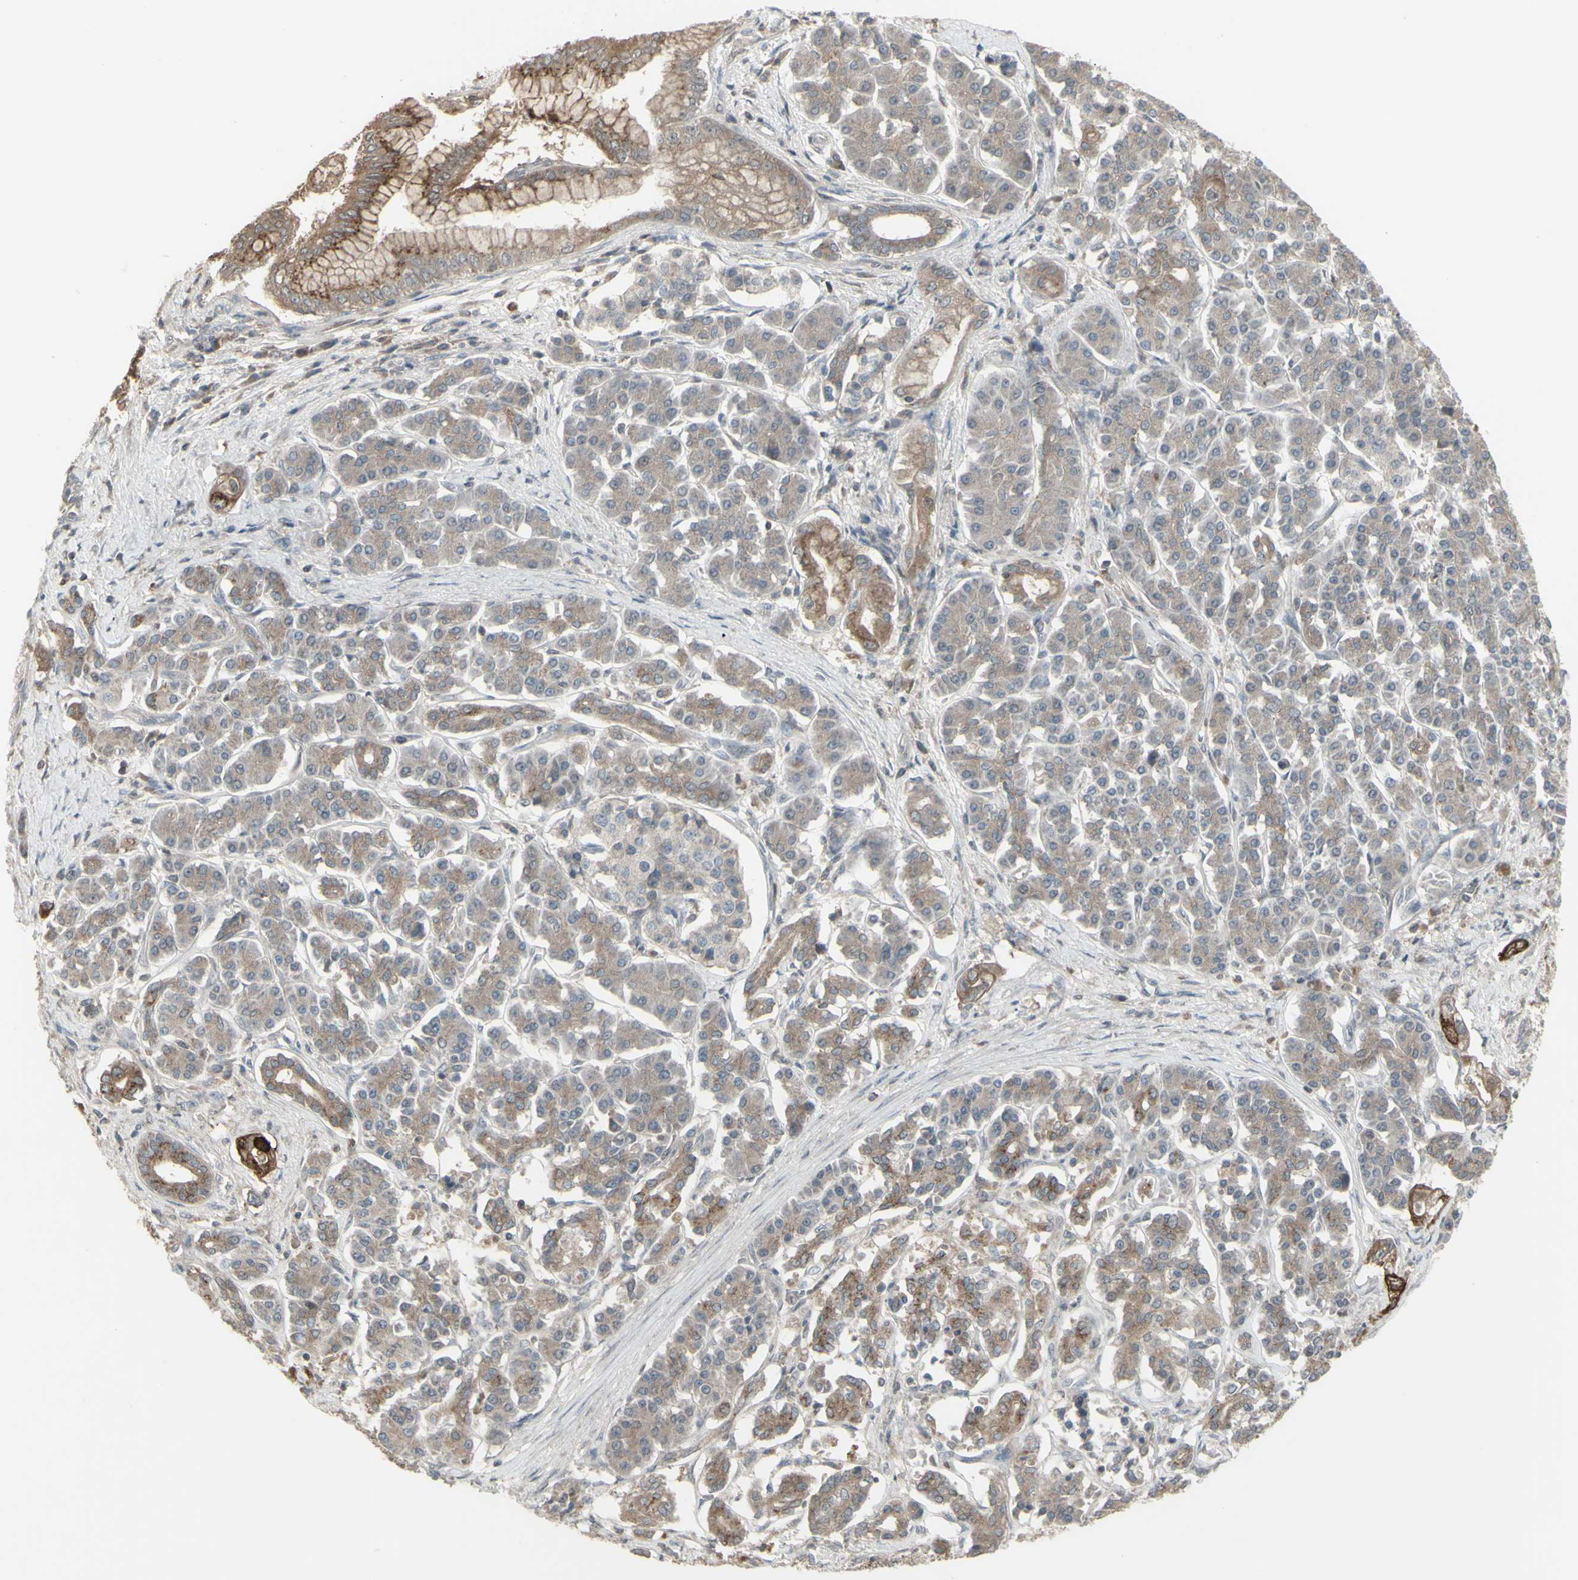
{"staining": {"intensity": "moderate", "quantity": "25%-75%", "location": "none"}, "tissue": "pancreatic cancer", "cell_type": "Tumor cells", "image_type": "cancer", "snomed": [{"axis": "morphology", "description": "Normal tissue, NOS"}, {"axis": "topography", "description": "Pancreas"}], "caption": "Tumor cells demonstrate medium levels of moderate None expression in about 25%-75% of cells in pancreatic cancer.", "gene": "CSK", "patient": {"sex": "male", "age": 42}}